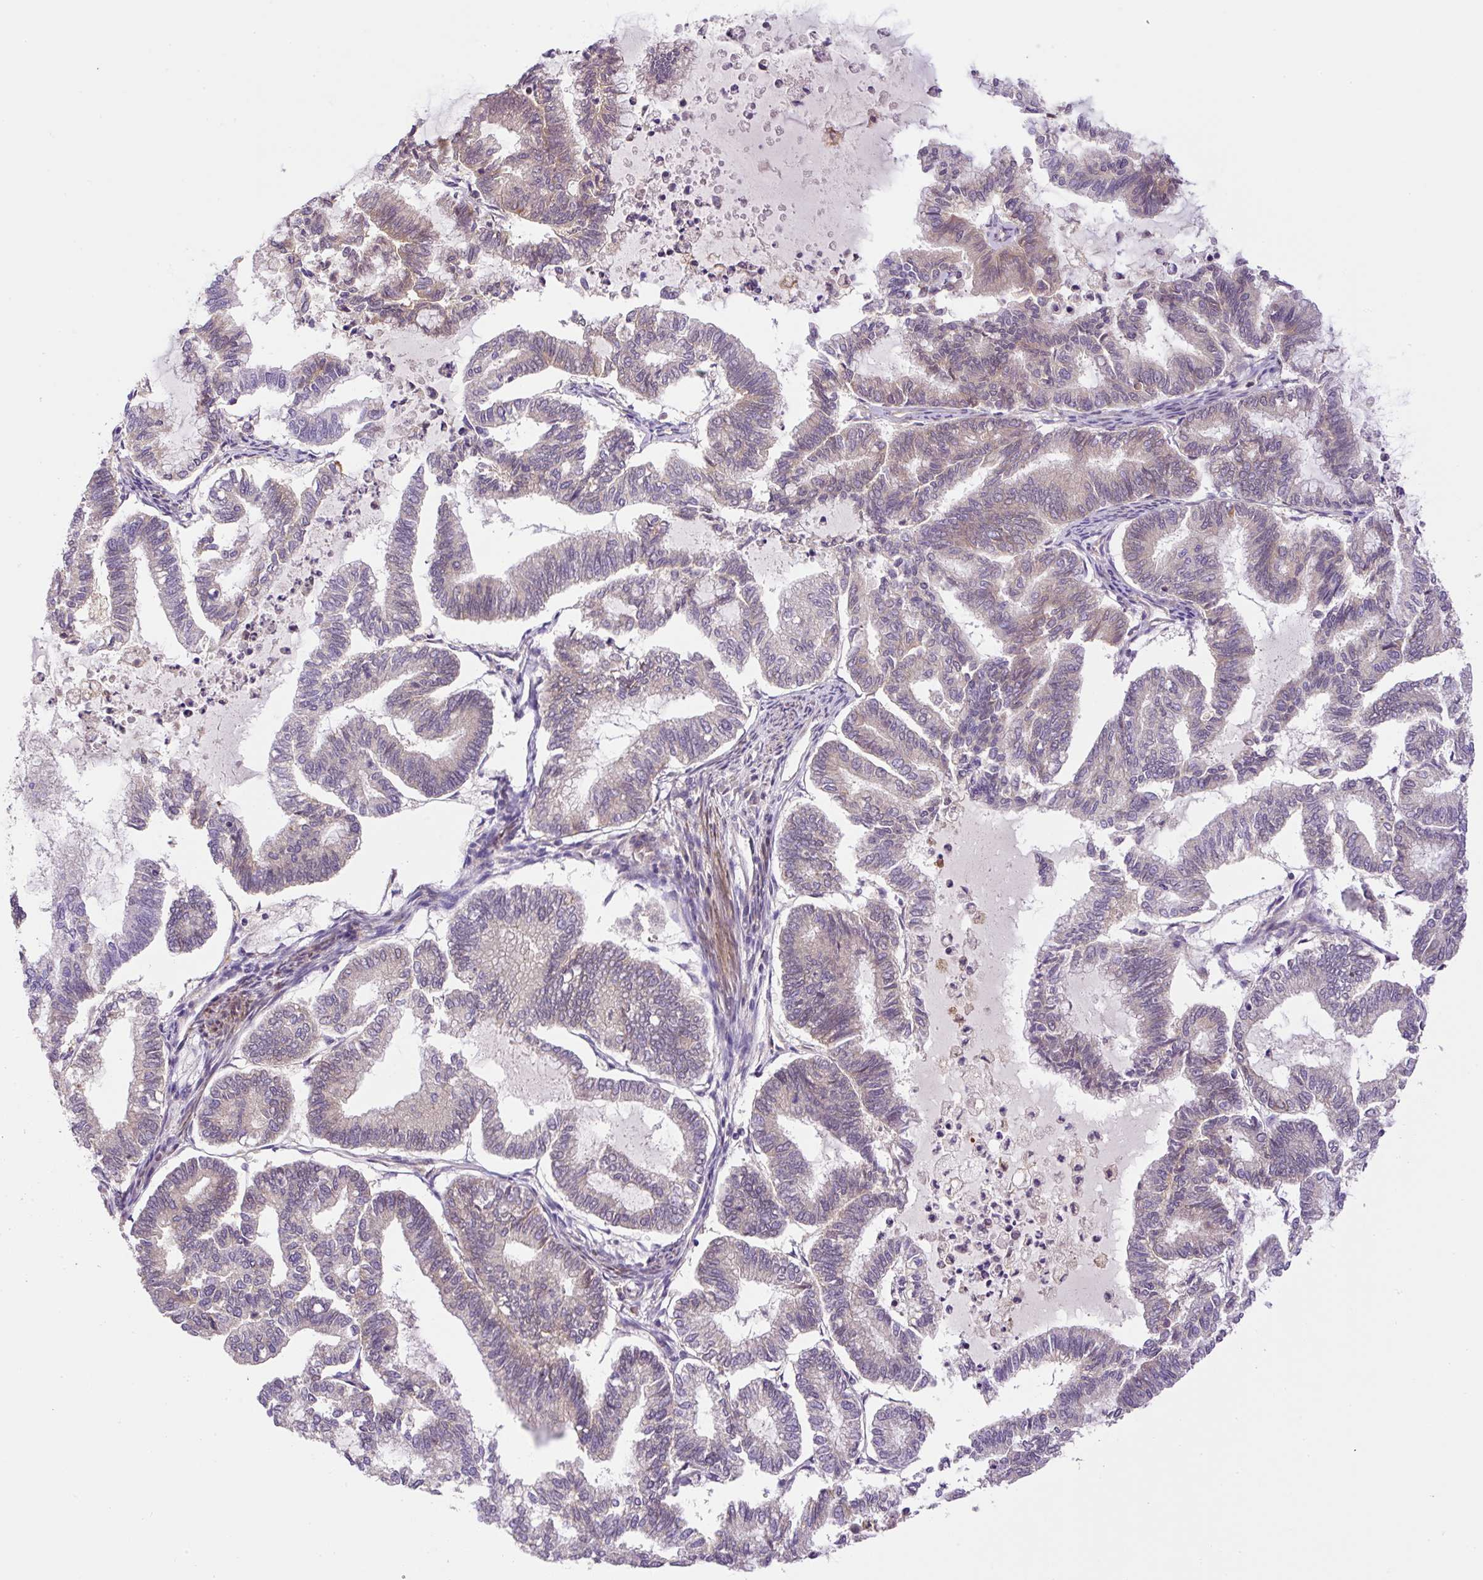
{"staining": {"intensity": "negative", "quantity": "none", "location": "none"}, "tissue": "endometrial cancer", "cell_type": "Tumor cells", "image_type": "cancer", "snomed": [{"axis": "morphology", "description": "Adenocarcinoma, NOS"}, {"axis": "topography", "description": "Endometrium"}], "caption": "Immunohistochemistry (IHC) image of human endometrial adenocarcinoma stained for a protein (brown), which displays no expression in tumor cells.", "gene": "CCDC28A", "patient": {"sex": "female", "age": 79}}